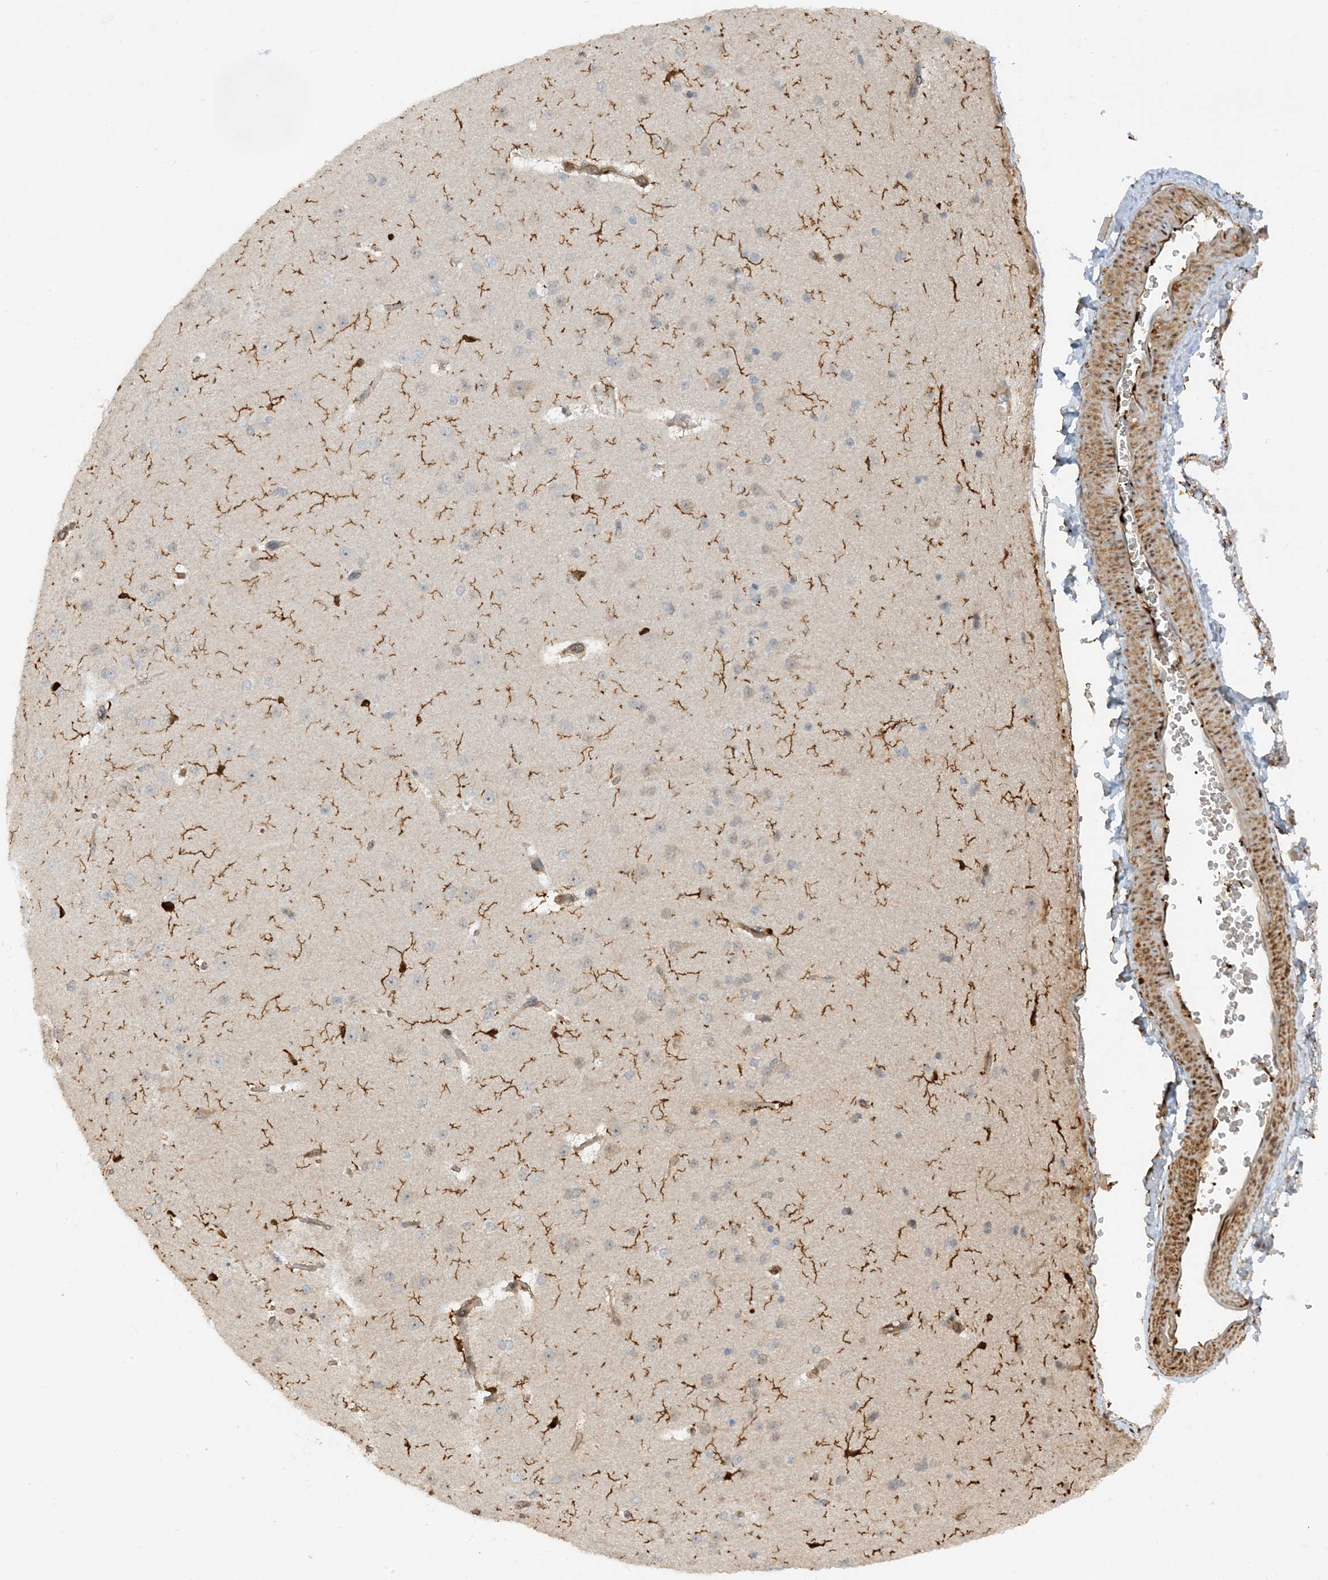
{"staining": {"intensity": "moderate", "quantity": ">75%", "location": "cytoplasmic/membranous"}, "tissue": "cerebral cortex", "cell_type": "Endothelial cells", "image_type": "normal", "snomed": [{"axis": "morphology", "description": "Normal tissue, NOS"}, {"axis": "morphology", "description": "Developmental malformation"}, {"axis": "topography", "description": "Cerebral cortex"}], "caption": "High-power microscopy captured an IHC photomicrograph of benign cerebral cortex, revealing moderate cytoplasmic/membranous staining in about >75% of endothelial cells. (Stains: DAB (3,3'-diaminobenzidine) in brown, nuclei in blue, Microscopy: brightfield microscopy at high magnification).", "gene": "PHACTR2", "patient": {"sex": "female", "age": 30}}